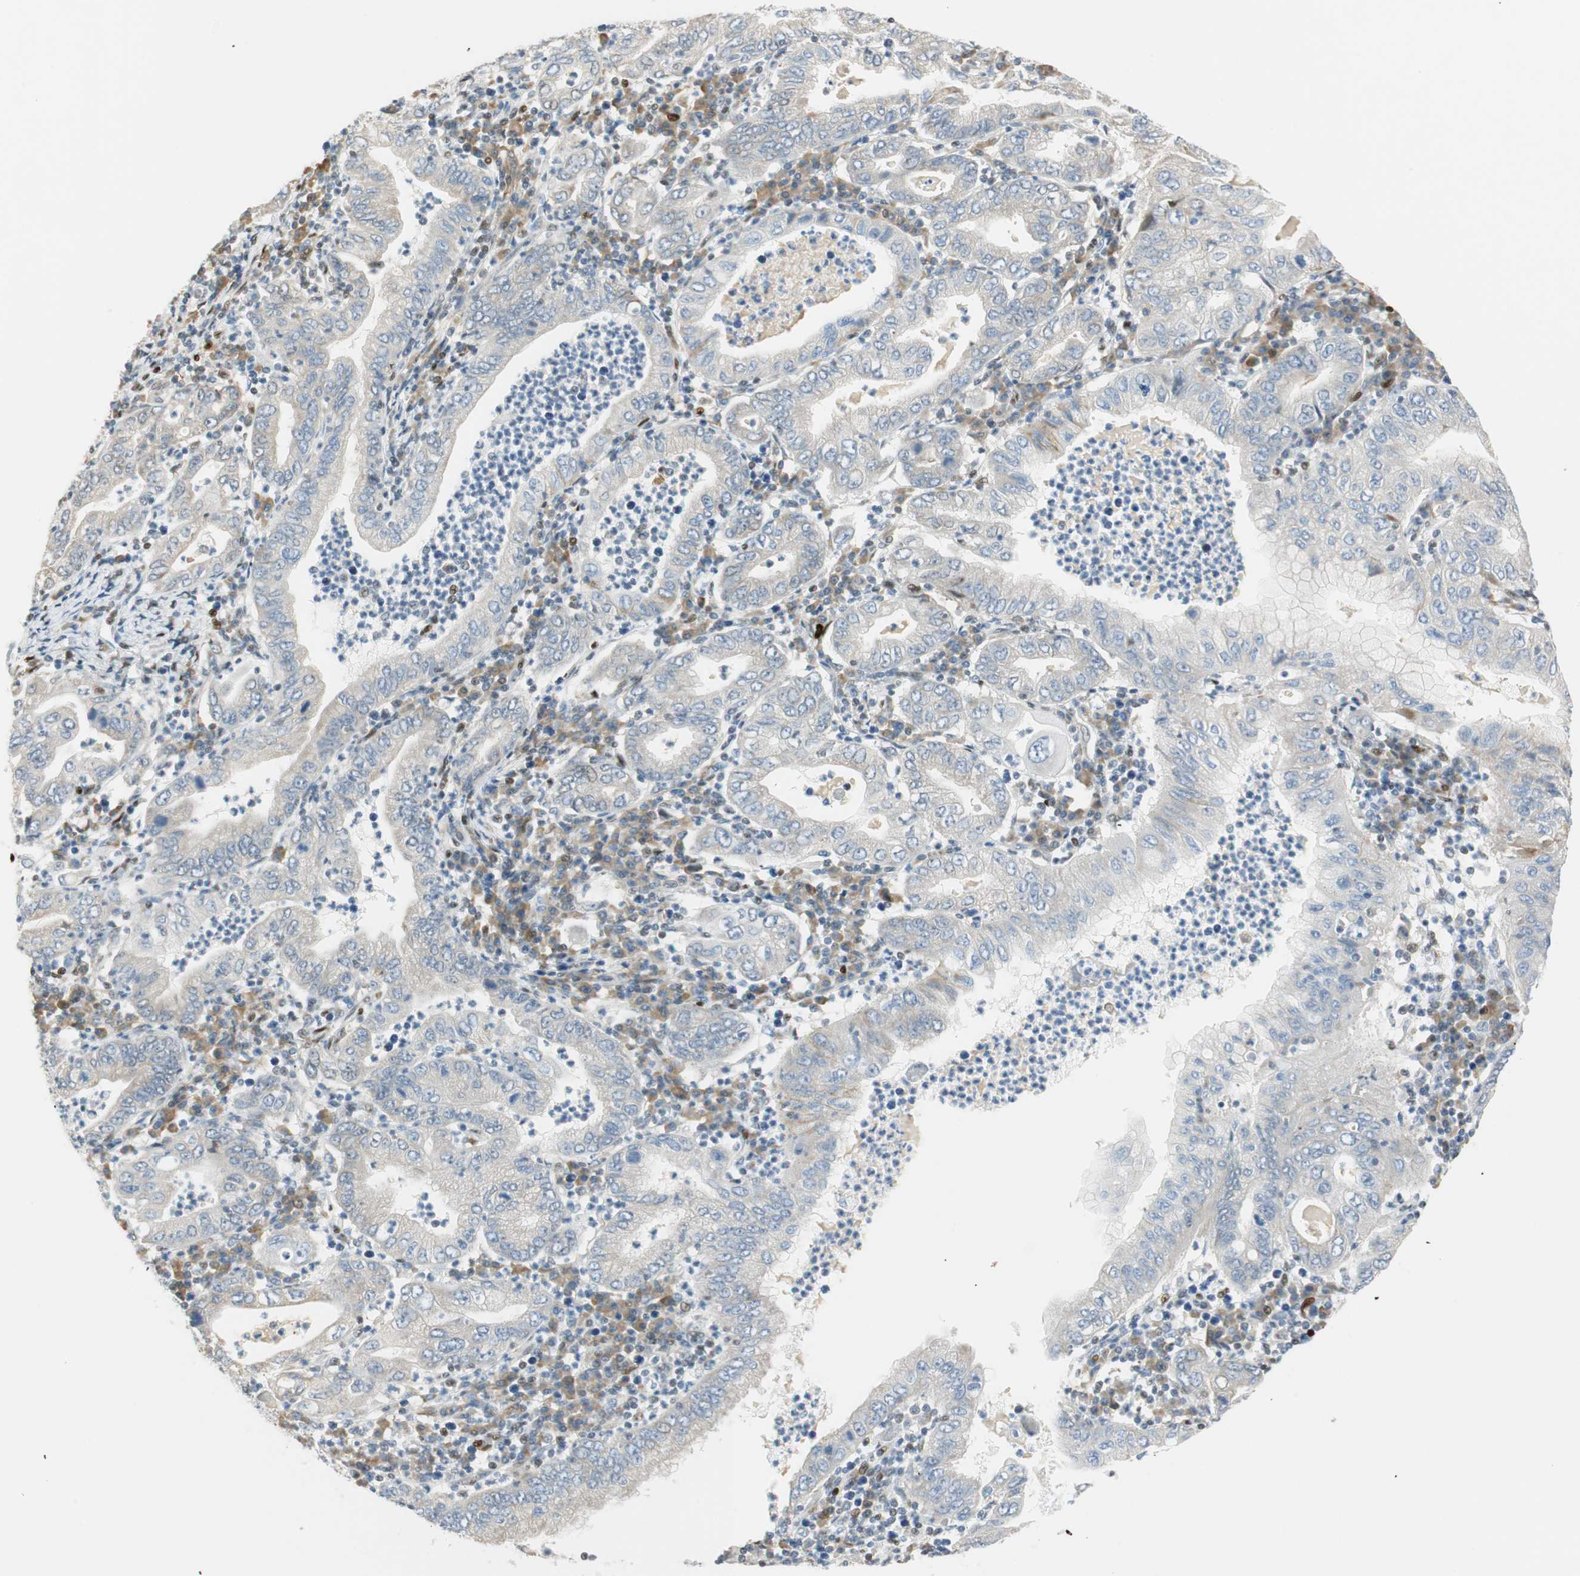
{"staining": {"intensity": "weak", "quantity": "<25%", "location": "cytoplasmic/membranous"}, "tissue": "stomach cancer", "cell_type": "Tumor cells", "image_type": "cancer", "snomed": [{"axis": "morphology", "description": "Normal tissue, NOS"}, {"axis": "morphology", "description": "Adenocarcinoma, NOS"}, {"axis": "topography", "description": "Esophagus"}, {"axis": "topography", "description": "Stomach, upper"}, {"axis": "topography", "description": "Peripheral nerve tissue"}], "caption": "Adenocarcinoma (stomach) was stained to show a protein in brown. There is no significant positivity in tumor cells.", "gene": "MSX2", "patient": {"sex": "male", "age": 62}}